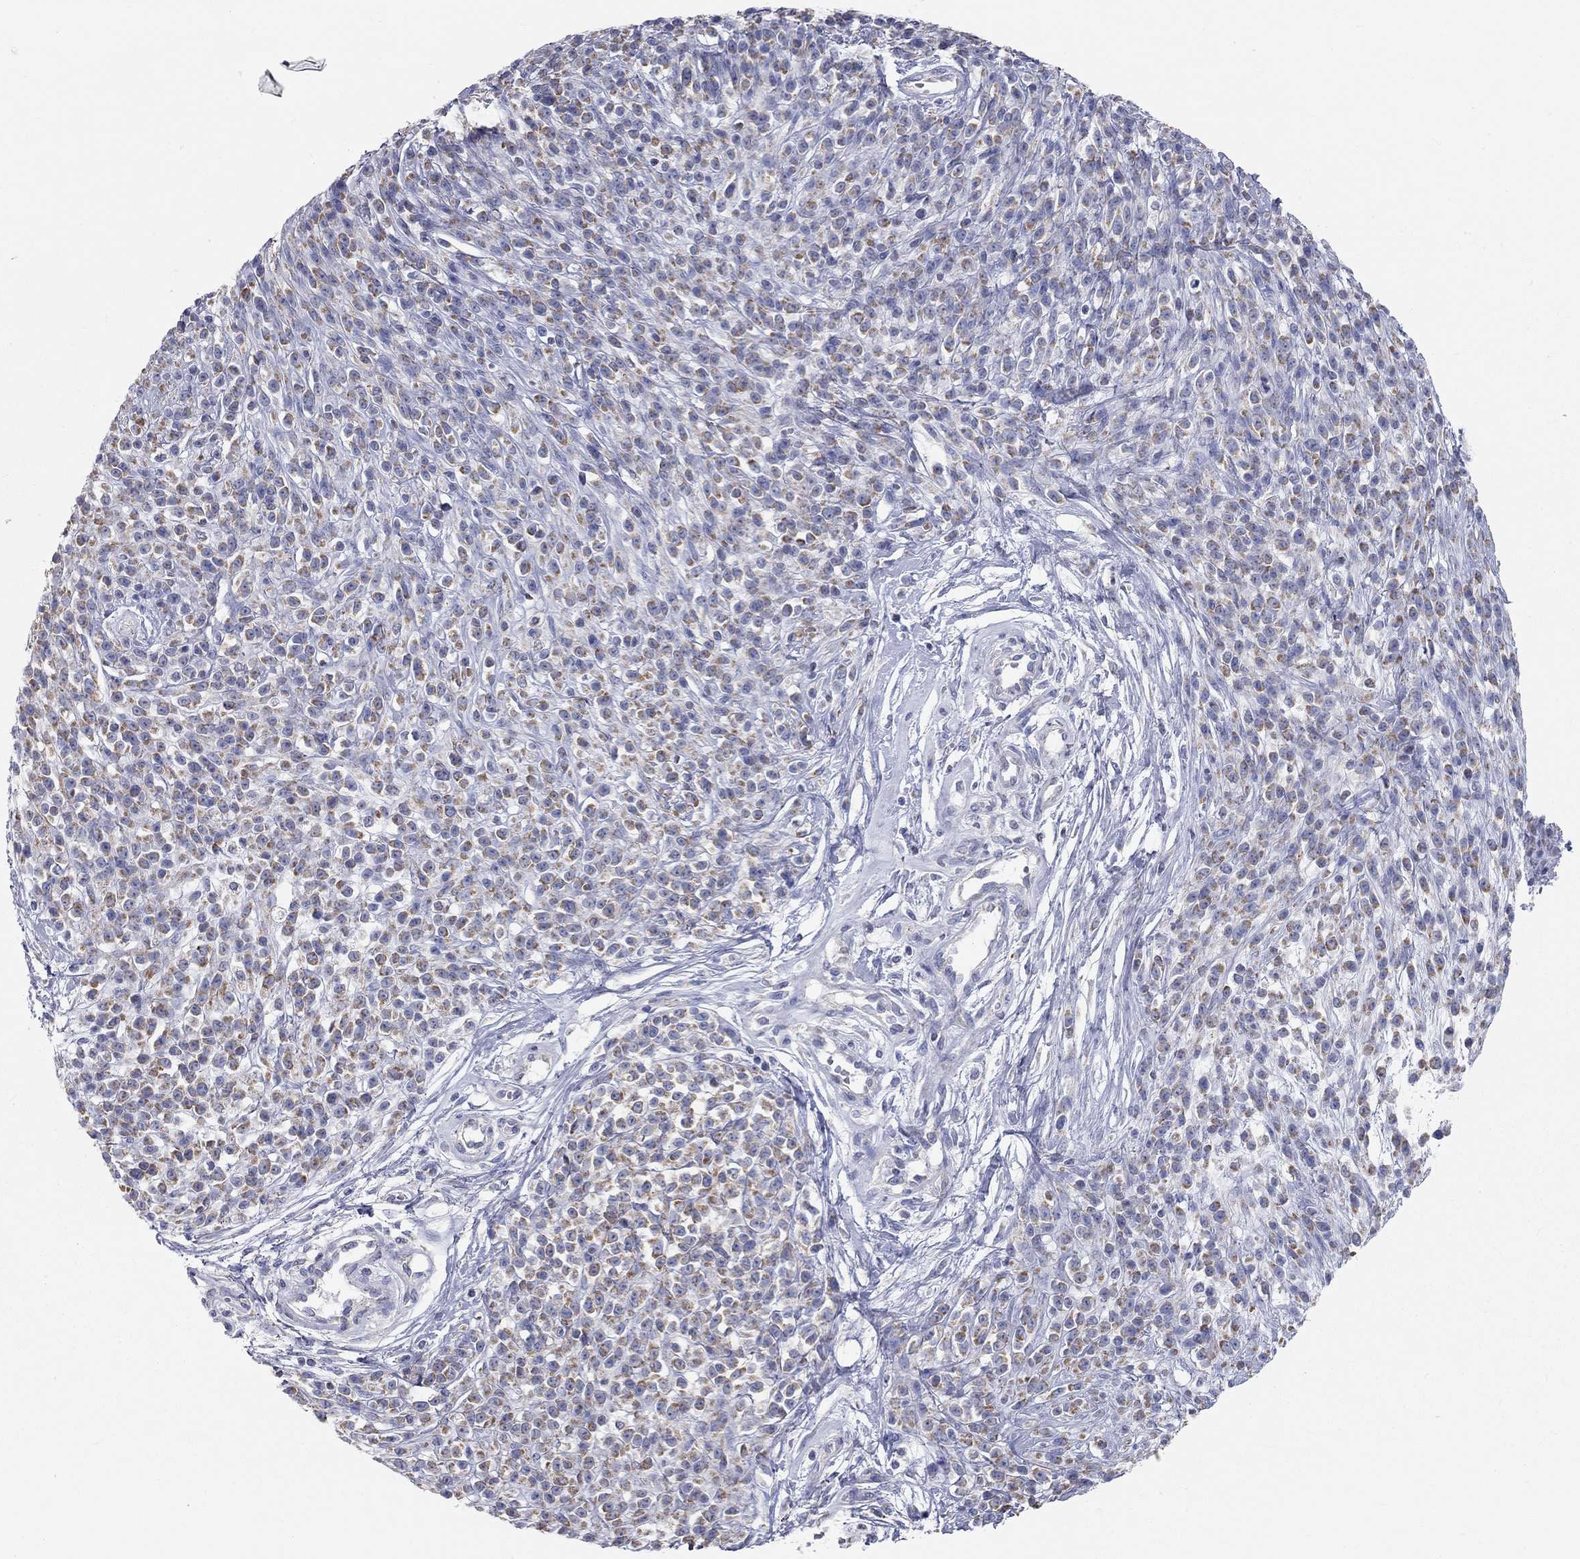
{"staining": {"intensity": "moderate", "quantity": ">75%", "location": "cytoplasmic/membranous"}, "tissue": "melanoma", "cell_type": "Tumor cells", "image_type": "cancer", "snomed": [{"axis": "morphology", "description": "Malignant melanoma, NOS"}, {"axis": "topography", "description": "Skin"}, {"axis": "topography", "description": "Skin of trunk"}], "caption": "Protein expression analysis of human malignant melanoma reveals moderate cytoplasmic/membranous positivity in about >75% of tumor cells.", "gene": "CFAP161", "patient": {"sex": "male", "age": 74}}